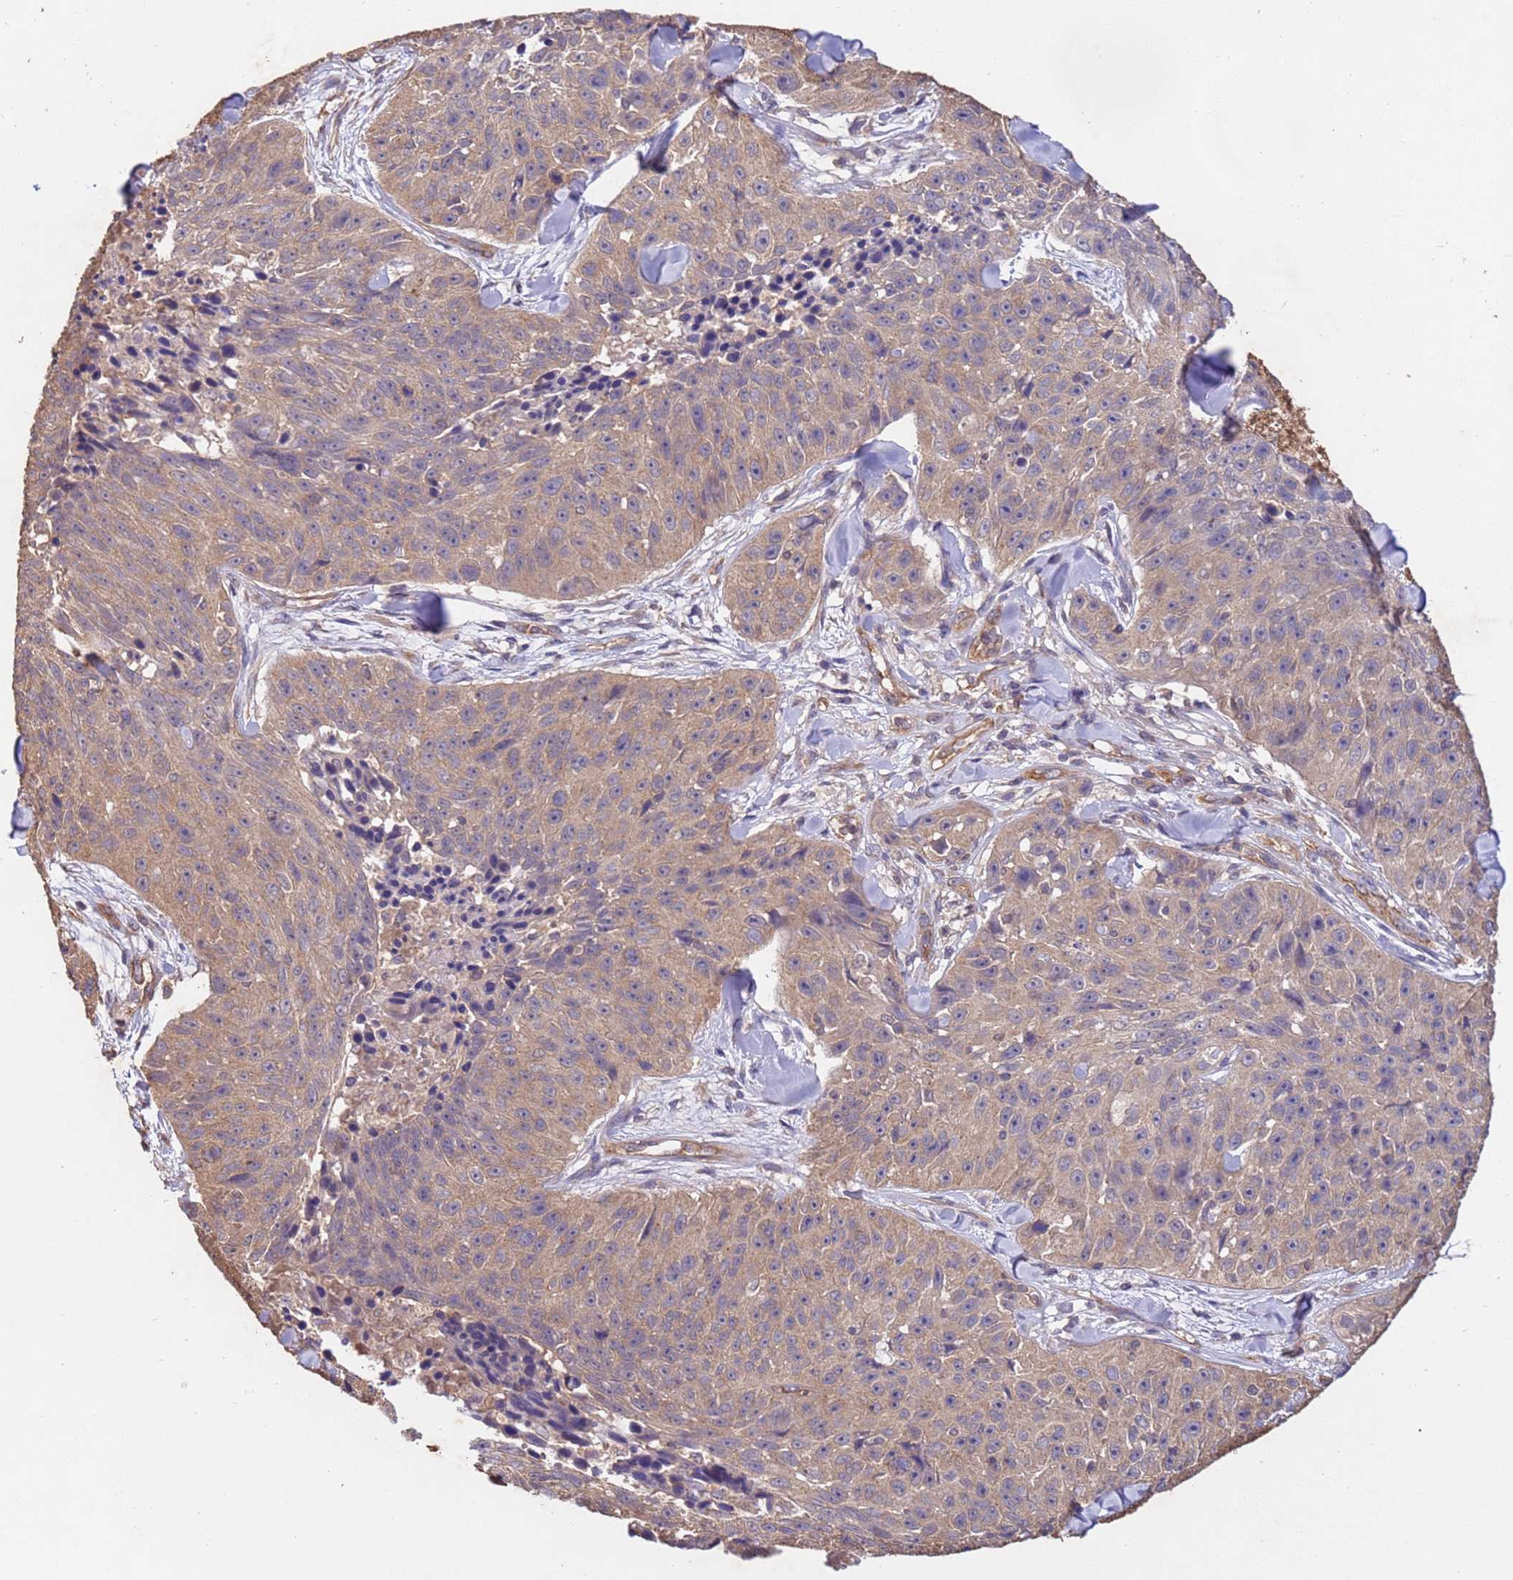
{"staining": {"intensity": "weak", "quantity": ">75%", "location": "cytoplasmic/membranous"}, "tissue": "skin cancer", "cell_type": "Tumor cells", "image_type": "cancer", "snomed": [{"axis": "morphology", "description": "Squamous cell carcinoma, NOS"}, {"axis": "topography", "description": "Skin"}], "caption": "Weak cytoplasmic/membranous positivity for a protein is seen in about >75% of tumor cells of skin squamous cell carcinoma using IHC.", "gene": "MTX3", "patient": {"sex": "female", "age": 87}}